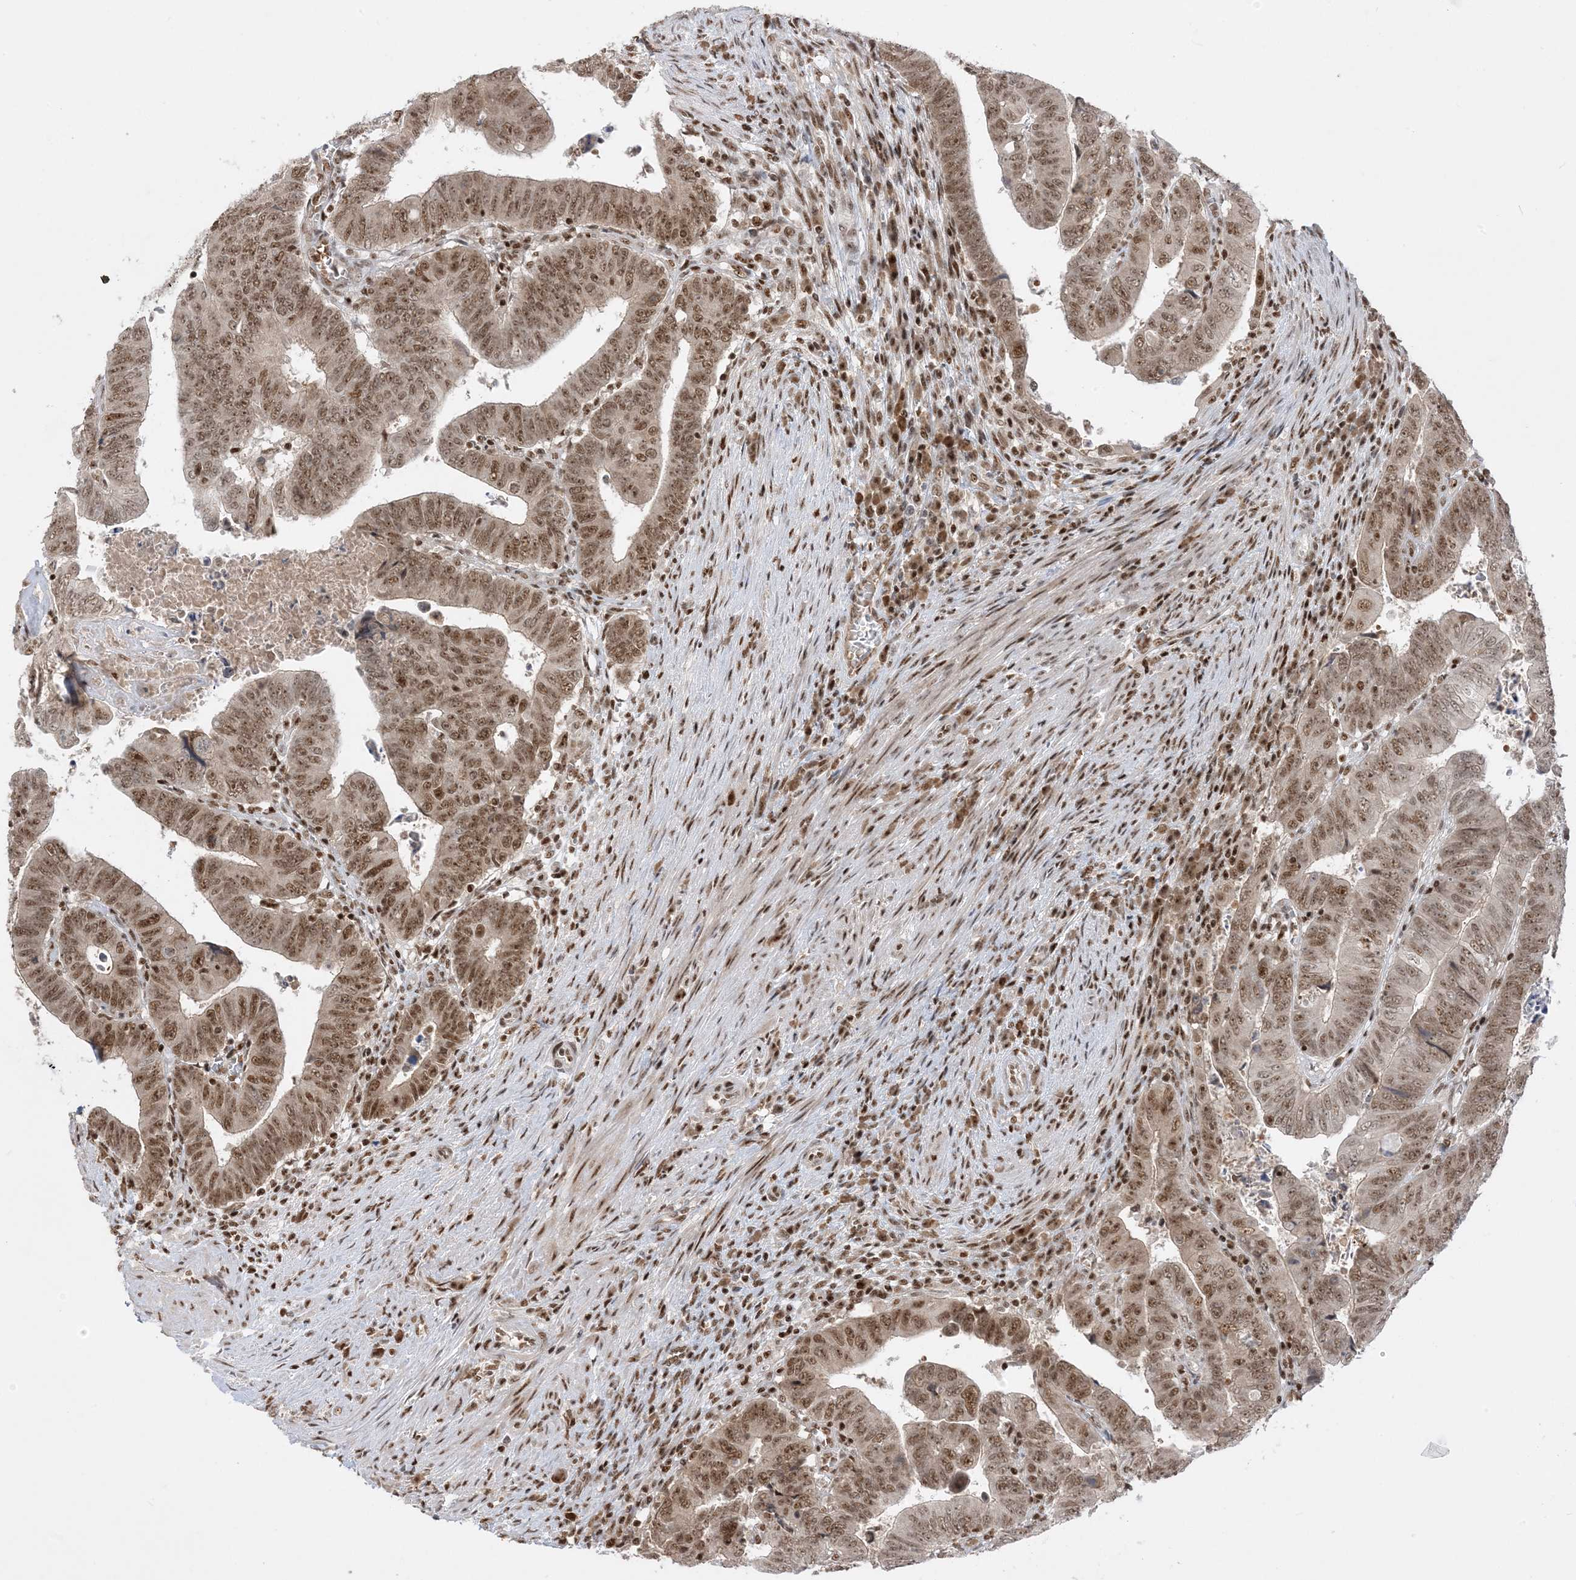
{"staining": {"intensity": "moderate", "quantity": ">75%", "location": "nuclear"}, "tissue": "colorectal cancer", "cell_type": "Tumor cells", "image_type": "cancer", "snomed": [{"axis": "morphology", "description": "Normal tissue, NOS"}, {"axis": "morphology", "description": "Adenocarcinoma, NOS"}, {"axis": "topography", "description": "Rectum"}], "caption": "Immunohistochemistry histopathology image of human colorectal cancer stained for a protein (brown), which exhibits medium levels of moderate nuclear staining in about >75% of tumor cells.", "gene": "PPIL2", "patient": {"sex": "female", "age": 65}}